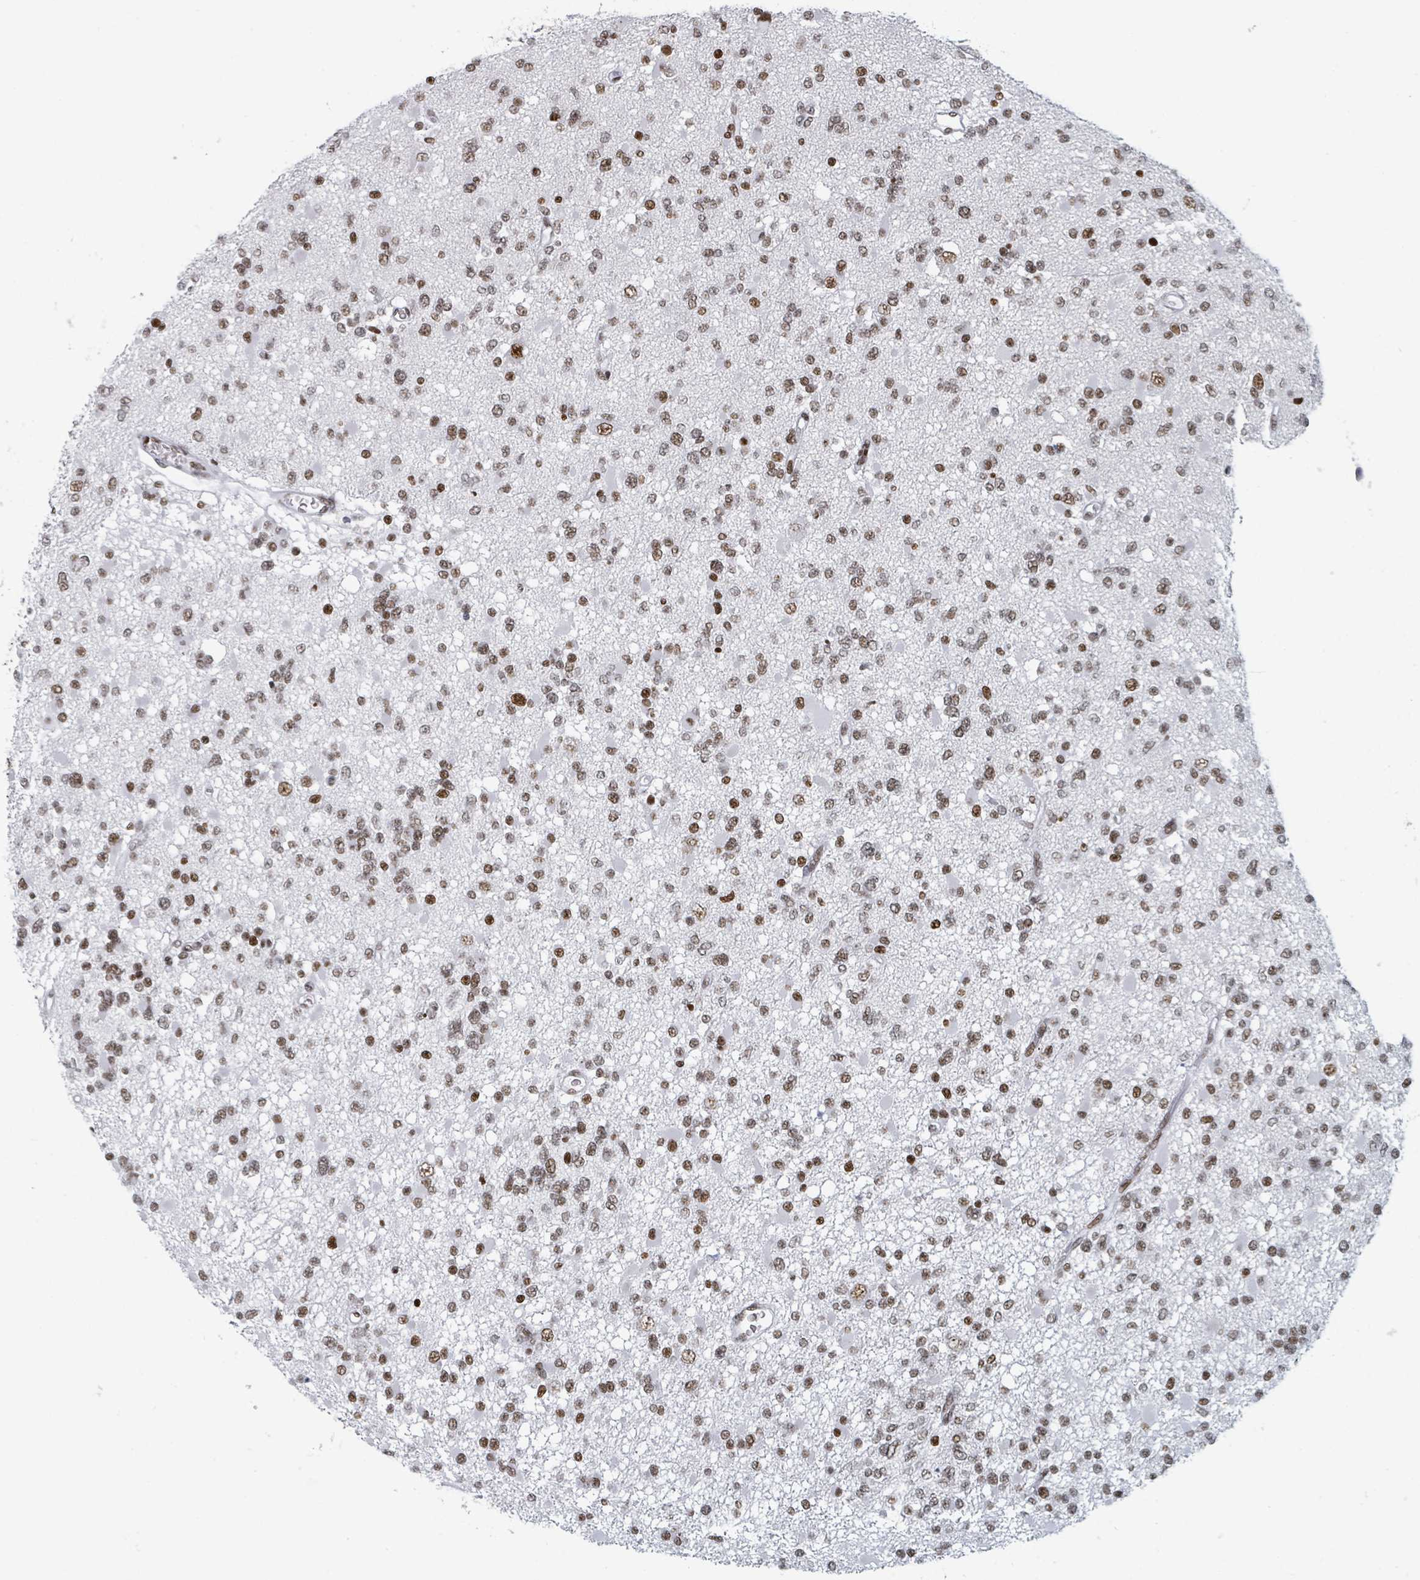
{"staining": {"intensity": "moderate", "quantity": ">75%", "location": "nuclear"}, "tissue": "glioma", "cell_type": "Tumor cells", "image_type": "cancer", "snomed": [{"axis": "morphology", "description": "Glioma, malignant, Low grade"}, {"axis": "topography", "description": "Brain"}], "caption": "An IHC micrograph of neoplastic tissue is shown. Protein staining in brown shows moderate nuclear positivity in glioma within tumor cells. (DAB (3,3'-diaminobenzidine) IHC, brown staining for protein, blue staining for nuclei).", "gene": "DHX16", "patient": {"sex": "female", "age": 22}}